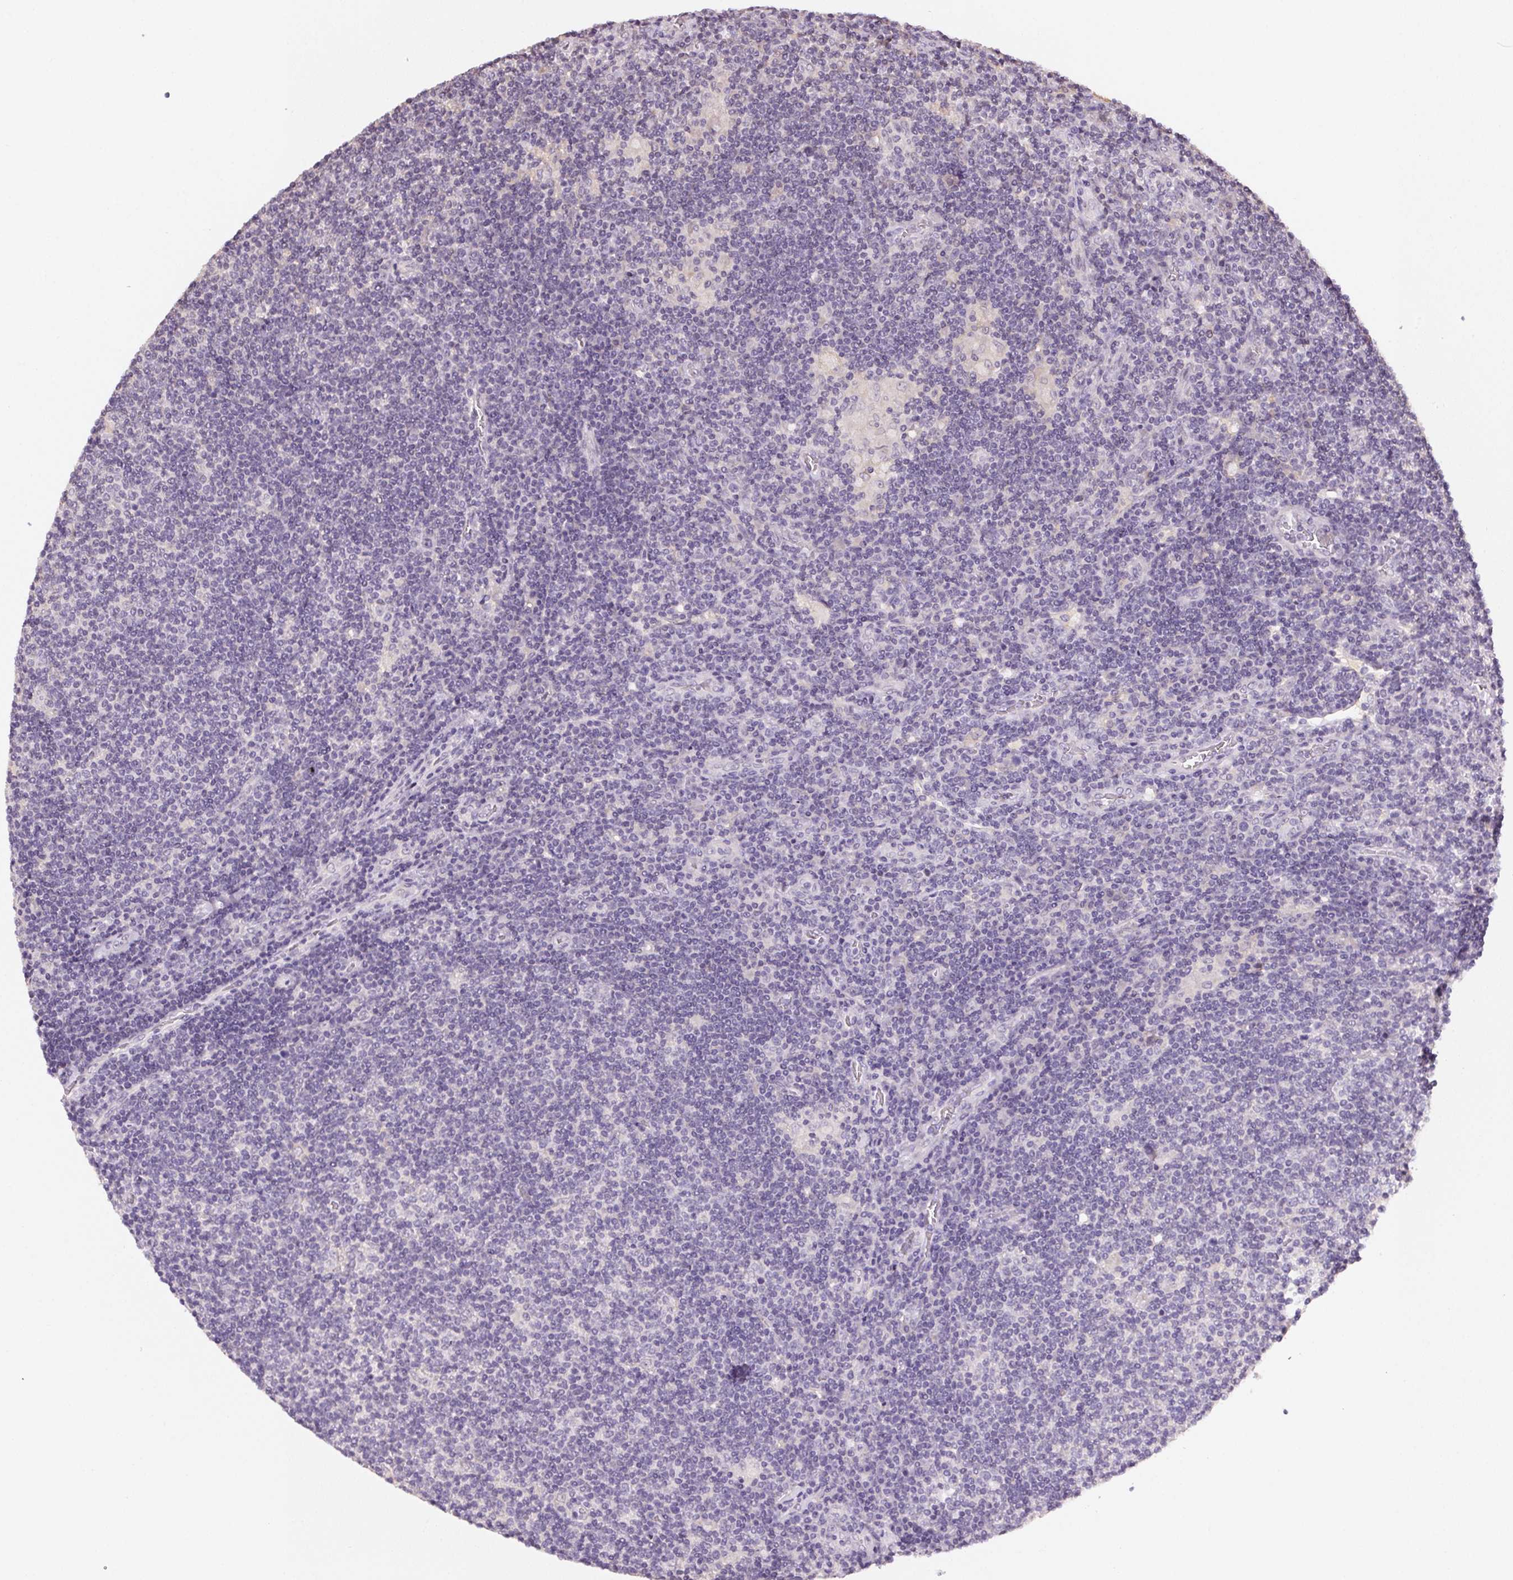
{"staining": {"intensity": "negative", "quantity": "none", "location": "none"}, "tissue": "lymphoma", "cell_type": "Tumor cells", "image_type": "cancer", "snomed": [{"axis": "morphology", "description": "Hodgkin's disease, NOS"}, {"axis": "topography", "description": "Lymph node"}], "caption": "IHC micrograph of Hodgkin's disease stained for a protein (brown), which displays no expression in tumor cells.", "gene": "ALDH8A1", "patient": {"sex": "male", "age": 40}}